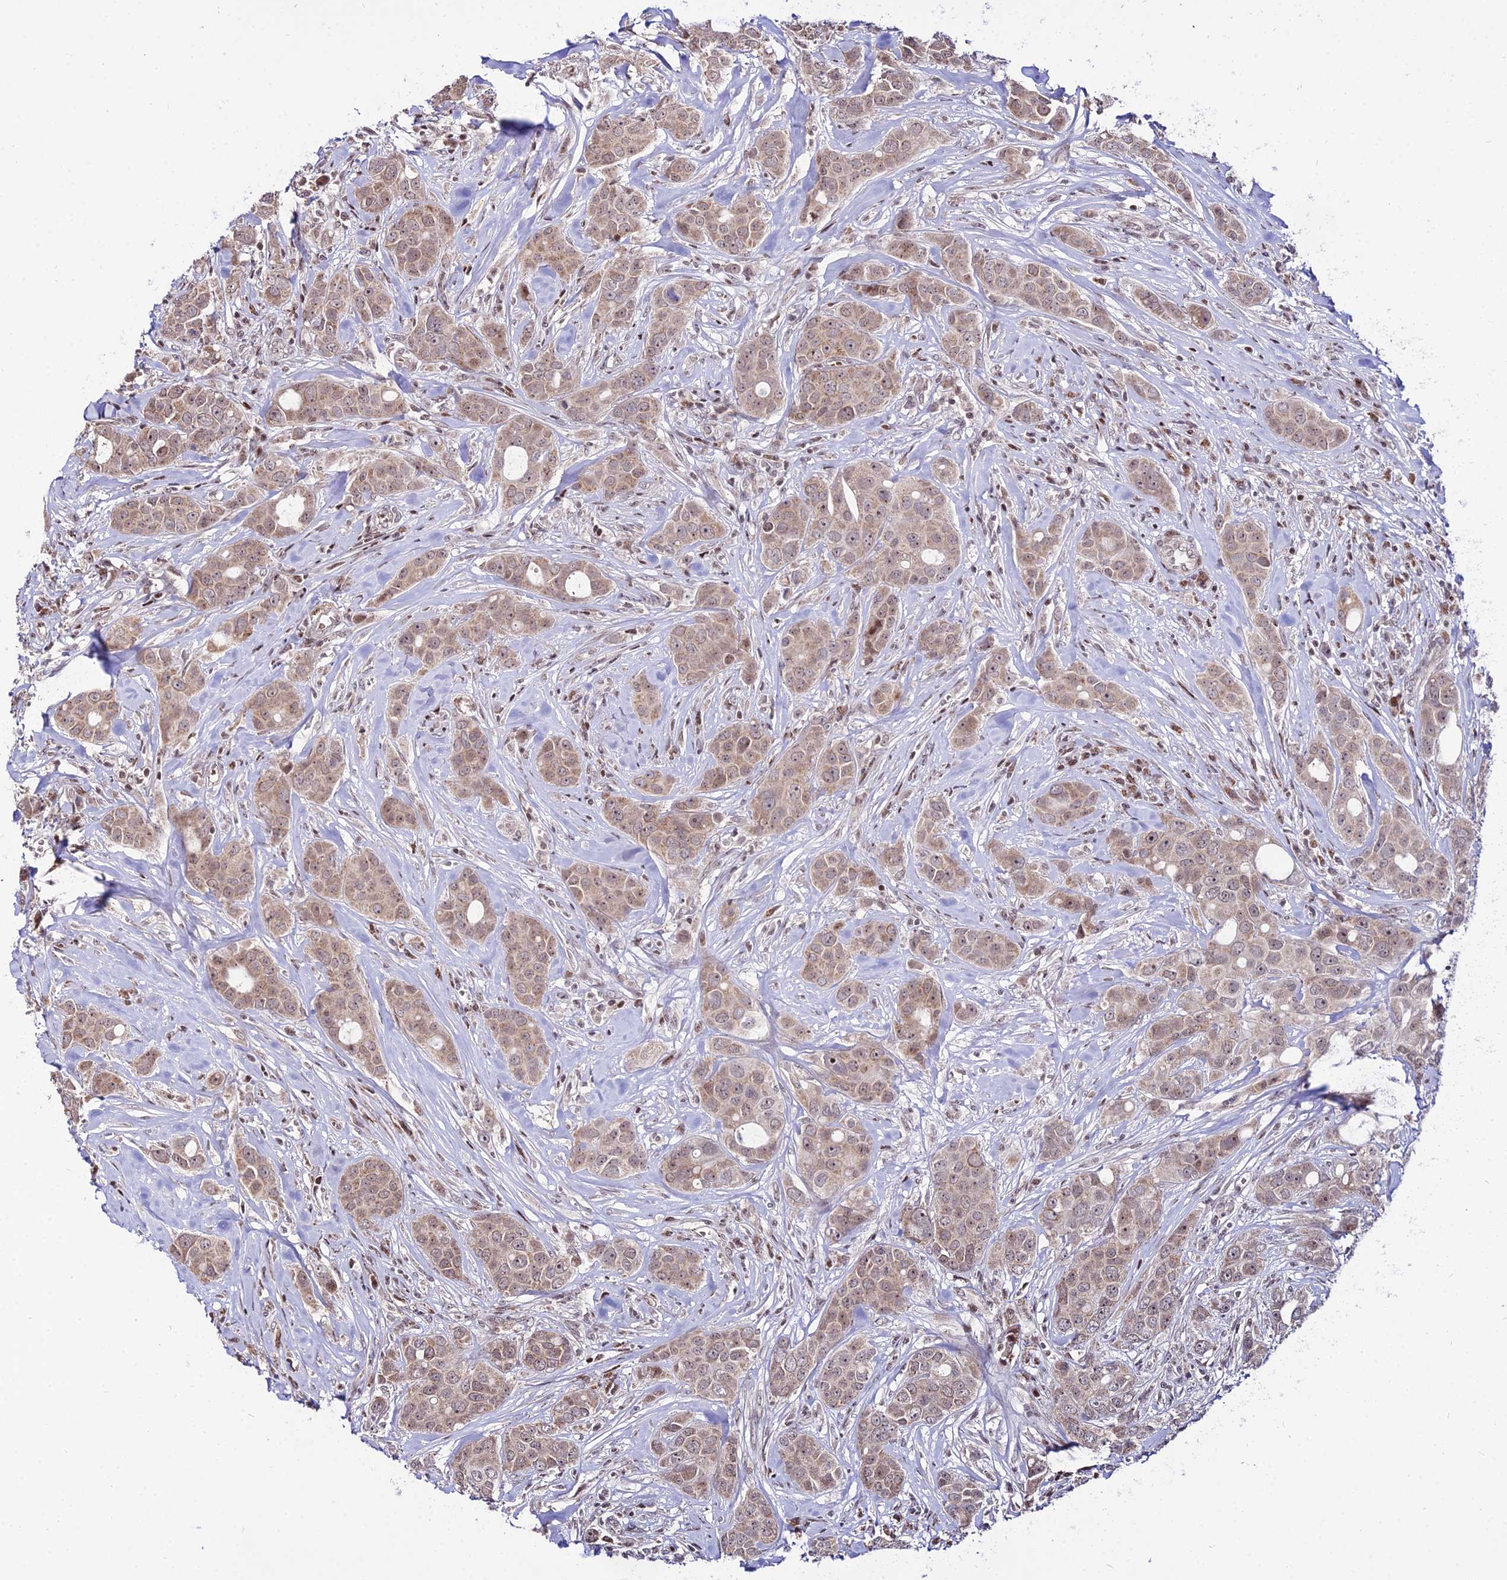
{"staining": {"intensity": "weak", "quantity": ">75%", "location": "cytoplasmic/membranous,nuclear"}, "tissue": "breast cancer", "cell_type": "Tumor cells", "image_type": "cancer", "snomed": [{"axis": "morphology", "description": "Duct carcinoma"}, {"axis": "topography", "description": "Breast"}], "caption": "An immunohistochemistry (IHC) micrograph of tumor tissue is shown. Protein staining in brown highlights weak cytoplasmic/membranous and nuclear positivity in breast cancer (invasive ductal carcinoma) within tumor cells. Using DAB (3,3'-diaminobenzidine) (brown) and hematoxylin (blue) stains, captured at high magnification using brightfield microscopy.", "gene": "CIB3", "patient": {"sex": "female", "age": 43}}